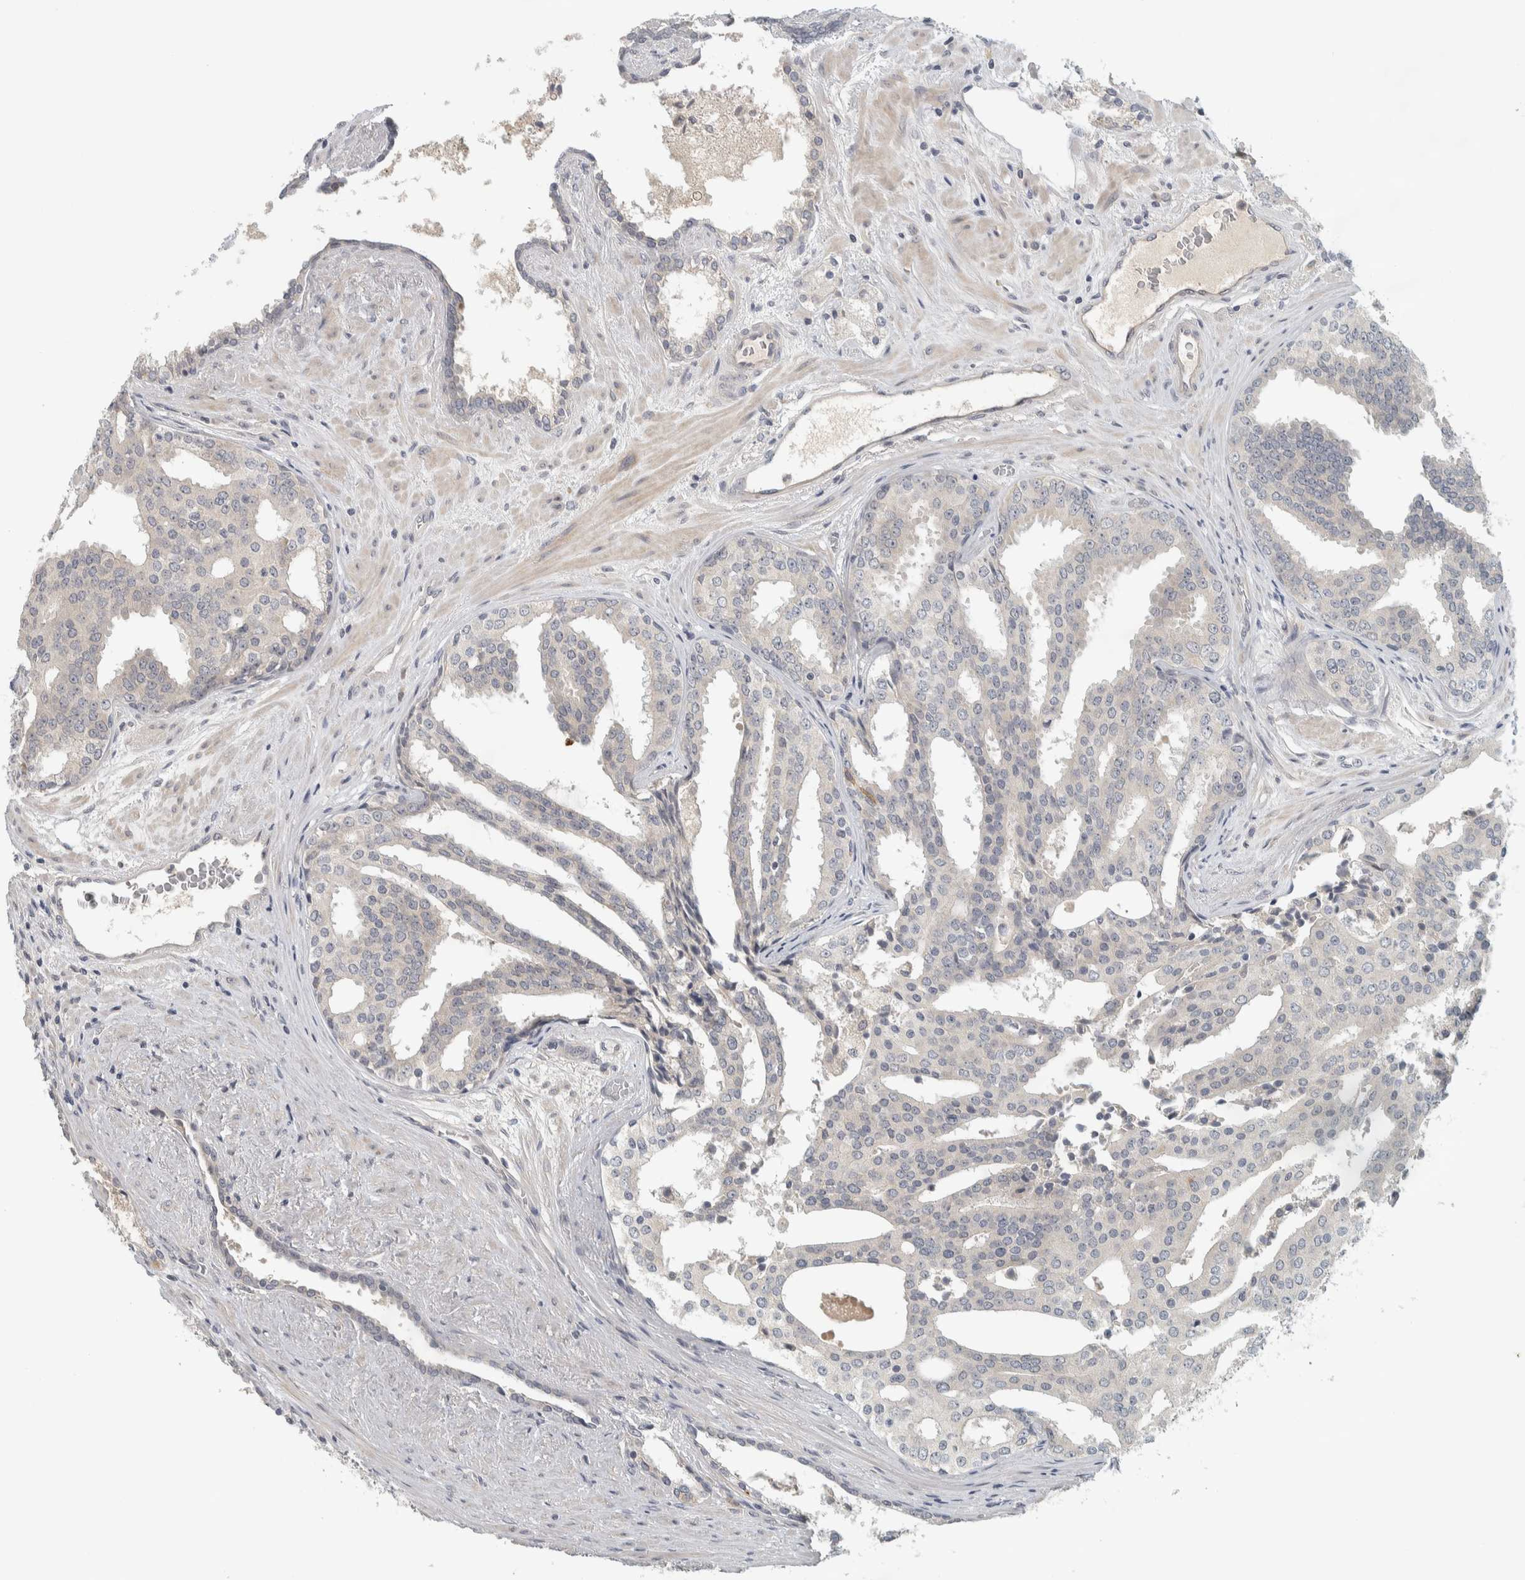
{"staining": {"intensity": "negative", "quantity": "none", "location": "none"}, "tissue": "prostate cancer", "cell_type": "Tumor cells", "image_type": "cancer", "snomed": [{"axis": "morphology", "description": "Adenocarcinoma, High grade"}, {"axis": "topography", "description": "Prostate"}], "caption": "The histopathology image shows no staining of tumor cells in high-grade adenocarcinoma (prostate). (DAB (3,3'-diaminobenzidine) IHC visualized using brightfield microscopy, high magnification).", "gene": "AFP", "patient": {"sex": "male", "age": 71}}